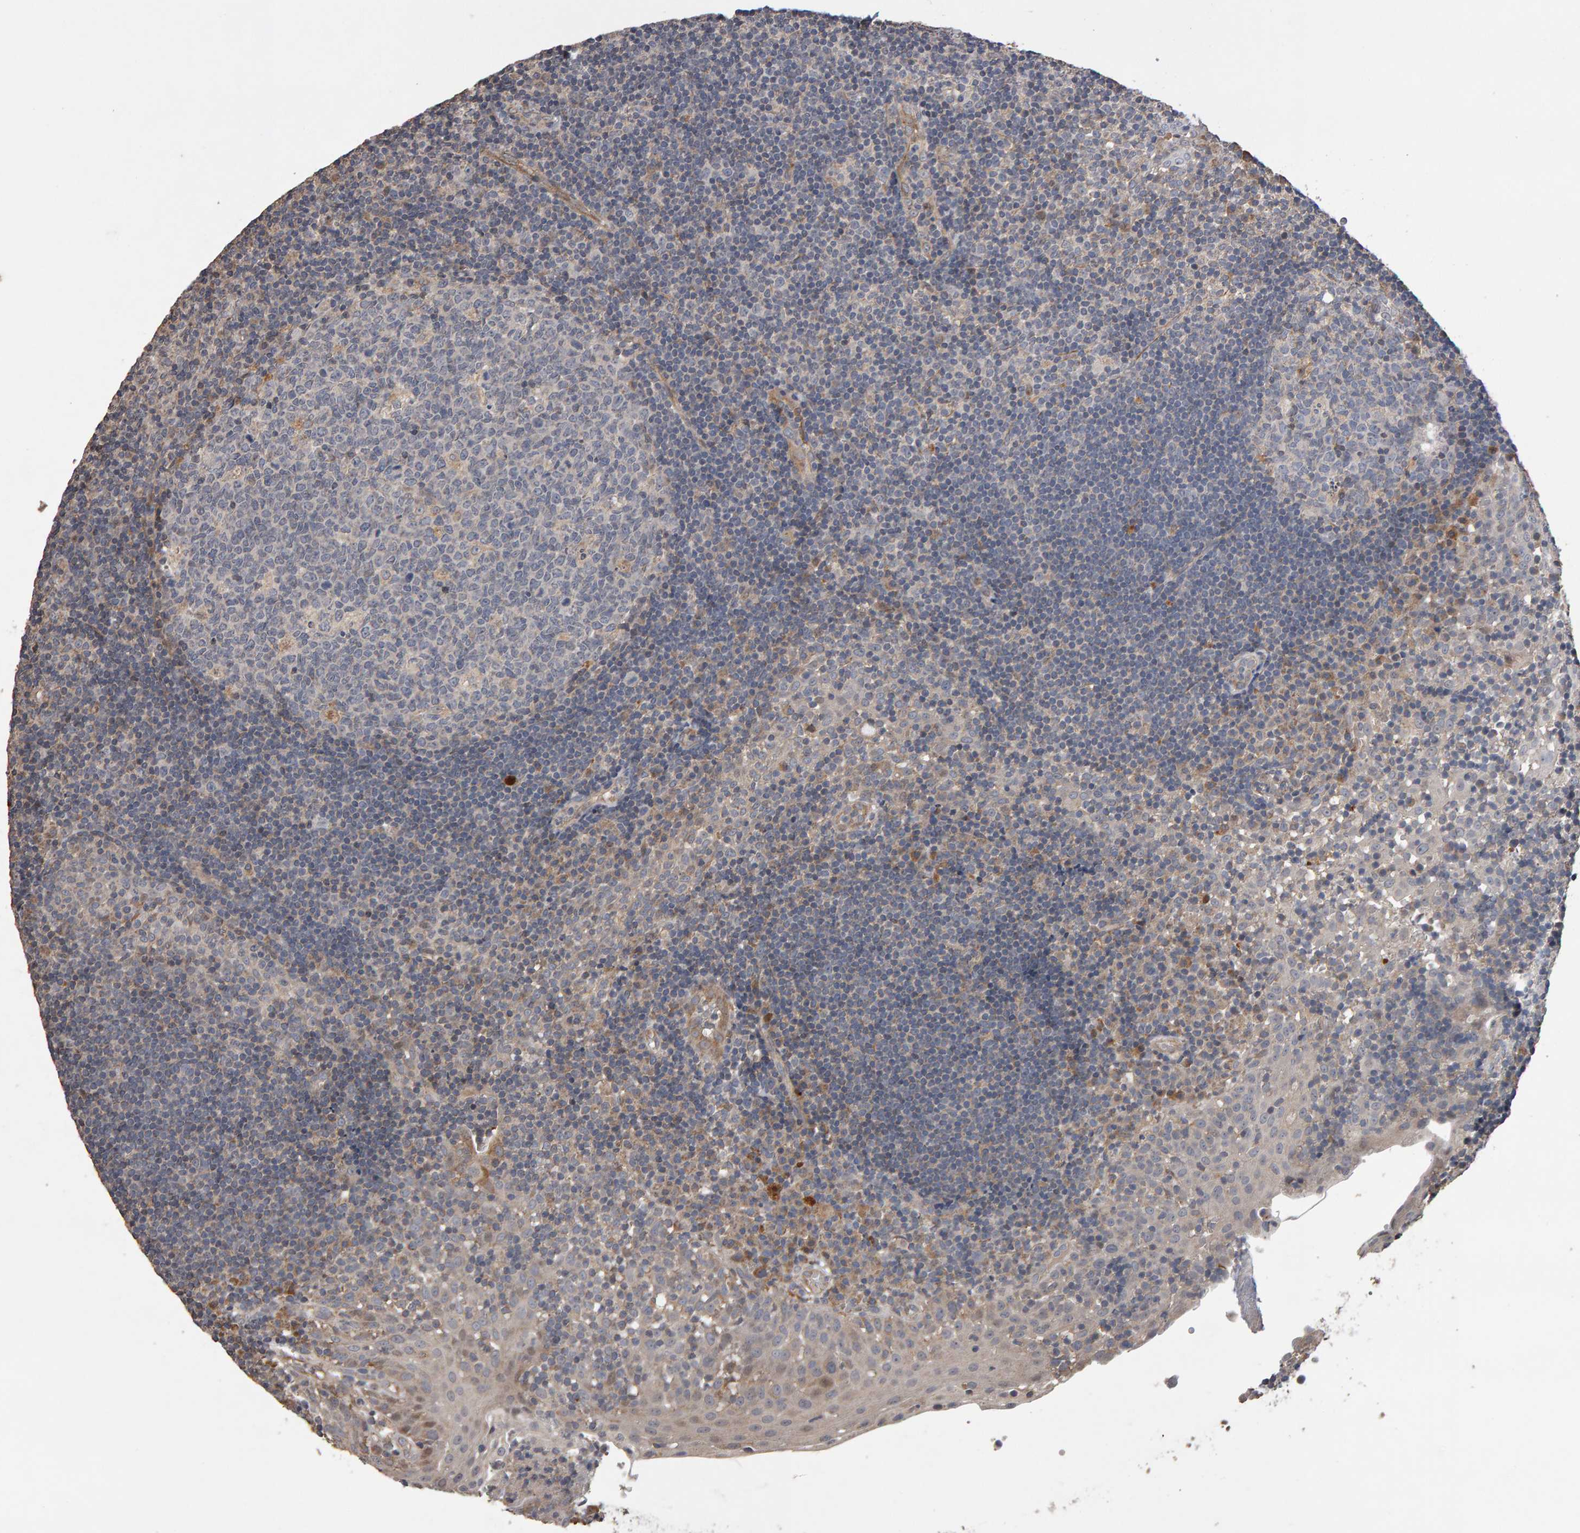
{"staining": {"intensity": "negative", "quantity": "none", "location": "none"}, "tissue": "tonsil", "cell_type": "Germinal center cells", "image_type": "normal", "snomed": [{"axis": "morphology", "description": "Normal tissue, NOS"}, {"axis": "topography", "description": "Tonsil"}], "caption": "An IHC image of normal tonsil is shown. There is no staining in germinal center cells of tonsil.", "gene": "COASY", "patient": {"sex": "female", "age": 40}}